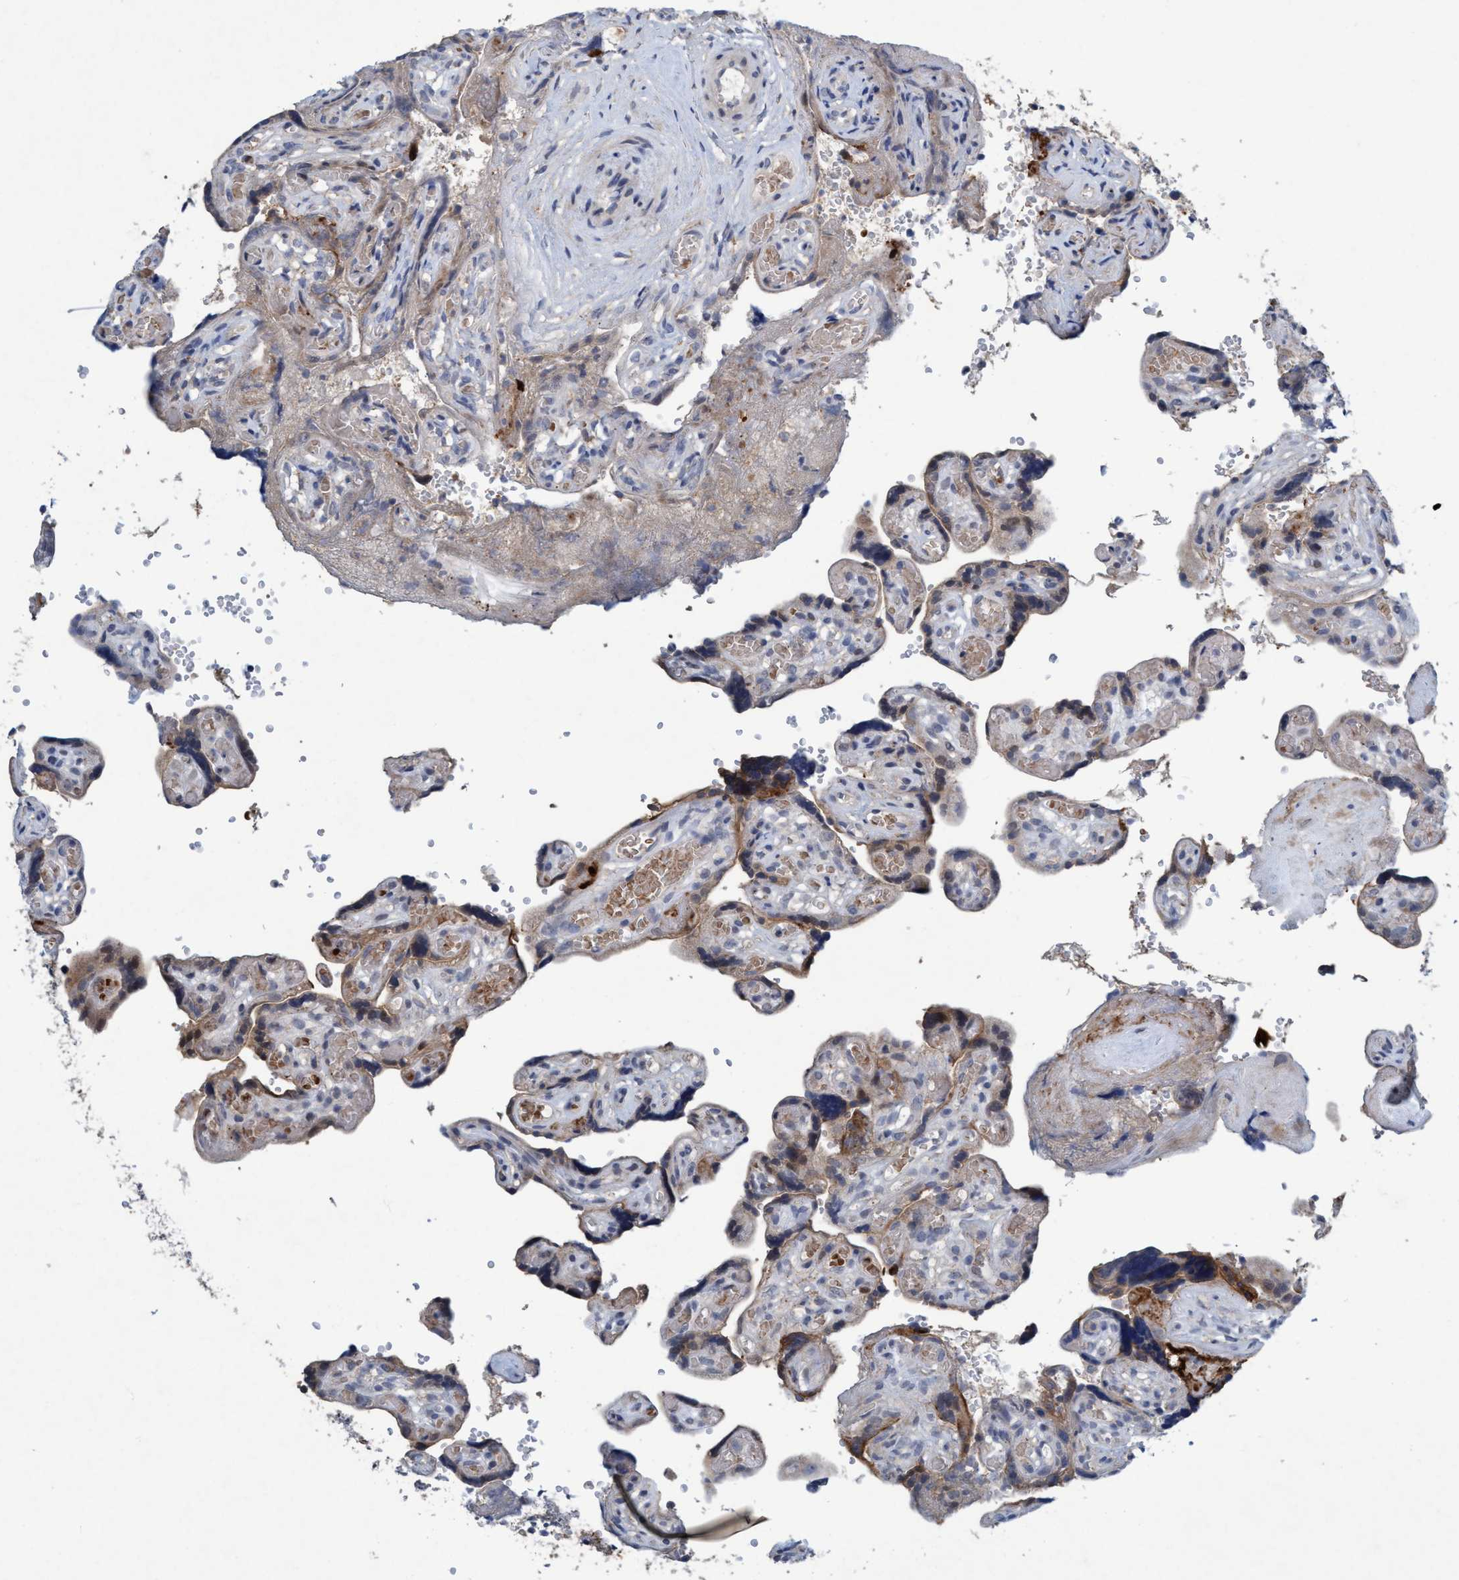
{"staining": {"intensity": "moderate", "quantity": "<25%", "location": "cytoplasmic/membranous,nuclear"}, "tissue": "placenta", "cell_type": "Trophoblastic cells", "image_type": "normal", "snomed": [{"axis": "morphology", "description": "Normal tissue, NOS"}, {"axis": "topography", "description": "Placenta"}], "caption": "This is a histology image of immunohistochemistry staining of unremarkable placenta, which shows moderate positivity in the cytoplasmic/membranous,nuclear of trophoblastic cells.", "gene": "RNF208", "patient": {"sex": "female", "age": 30}}